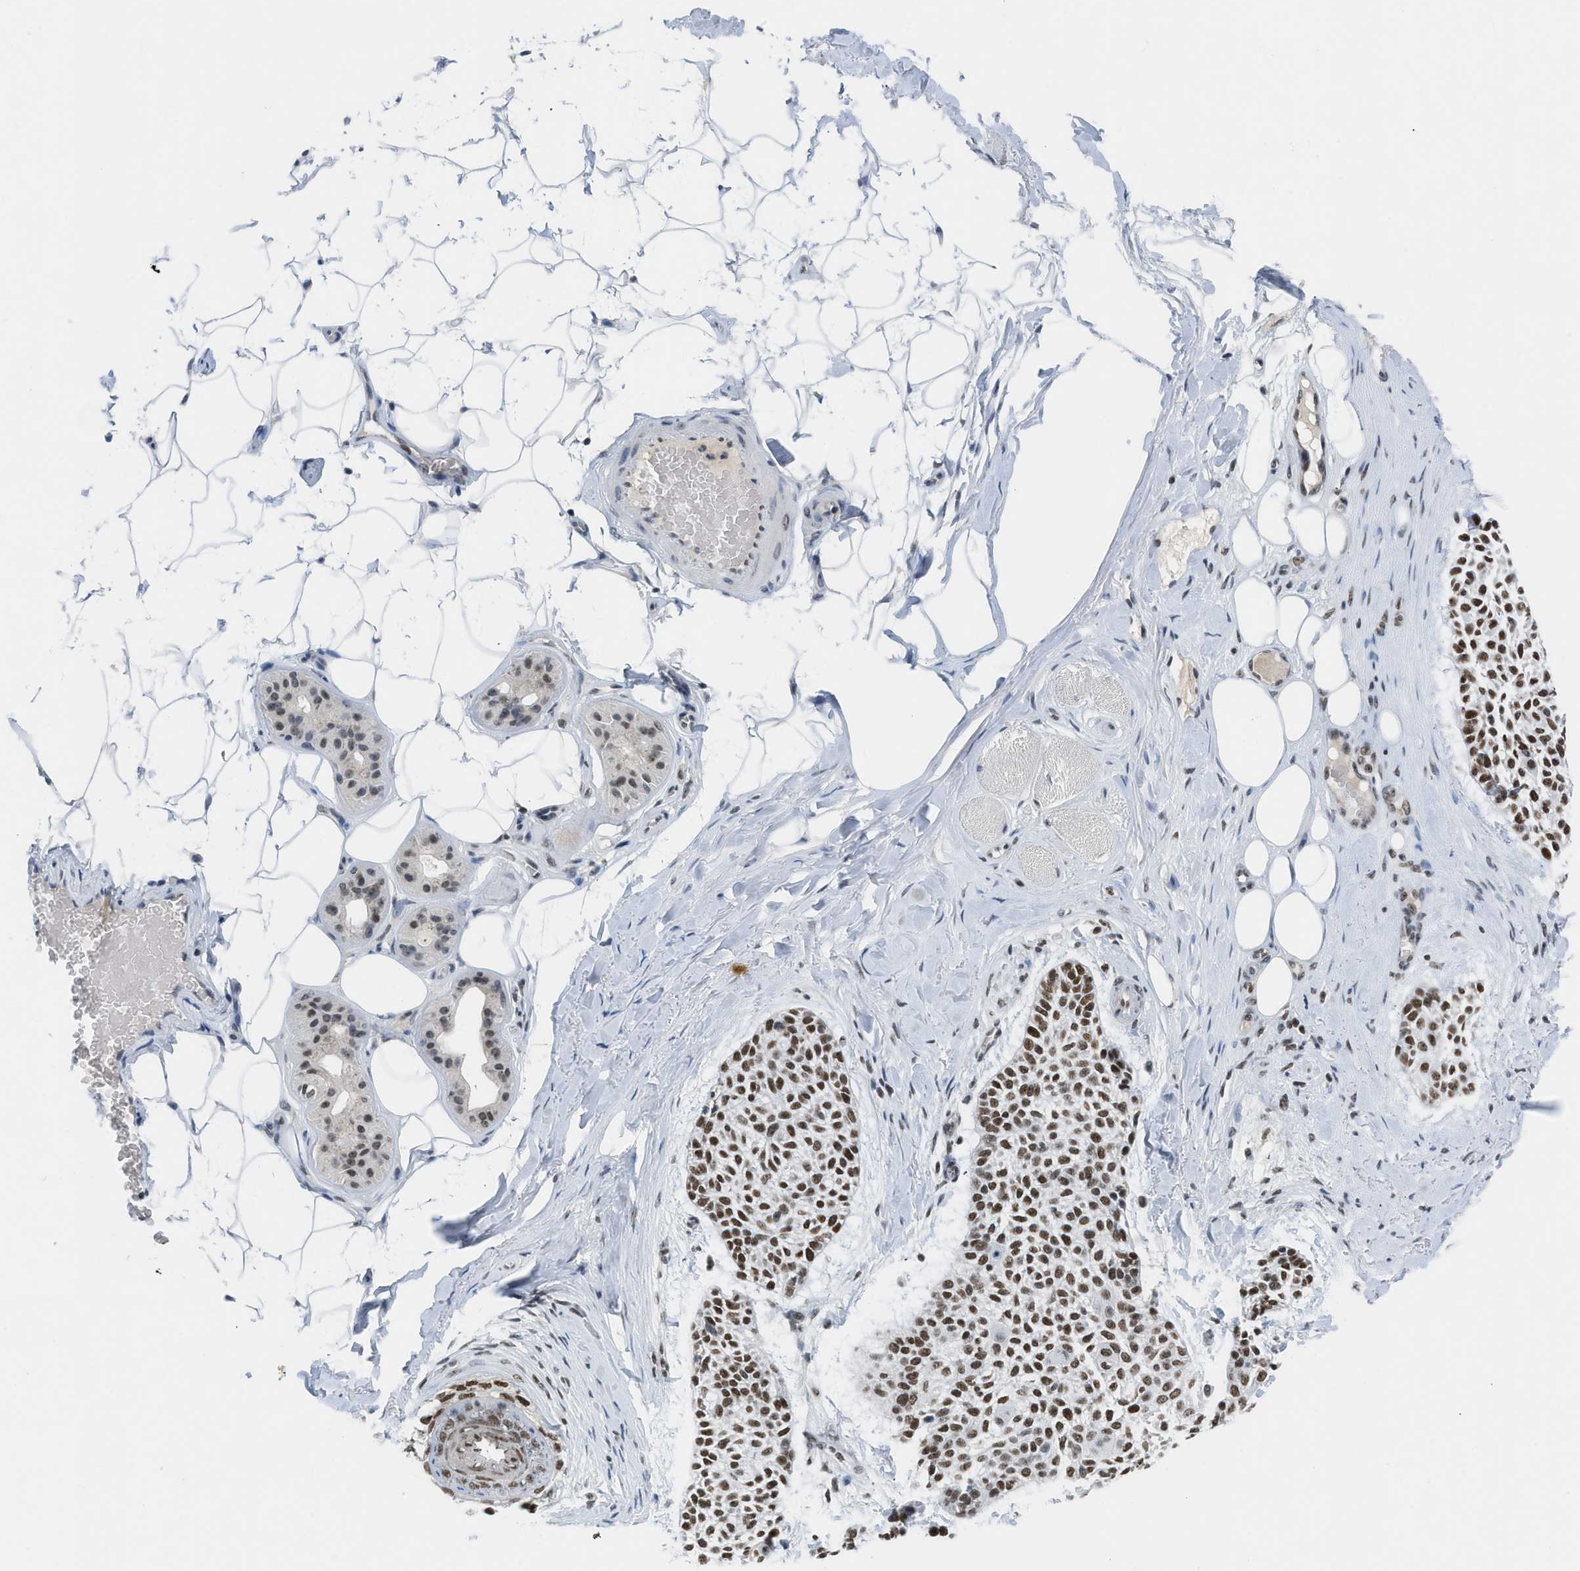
{"staining": {"intensity": "strong", "quantity": ">75%", "location": "nuclear"}, "tissue": "skin cancer", "cell_type": "Tumor cells", "image_type": "cancer", "snomed": [{"axis": "morphology", "description": "Normal tissue, NOS"}, {"axis": "morphology", "description": "Basal cell carcinoma"}, {"axis": "topography", "description": "Skin"}], "caption": "A high-resolution micrograph shows immunohistochemistry staining of skin cancer, which displays strong nuclear staining in about >75% of tumor cells.", "gene": "RAD51B", "patient": {"sex": "female", "age": 70}}